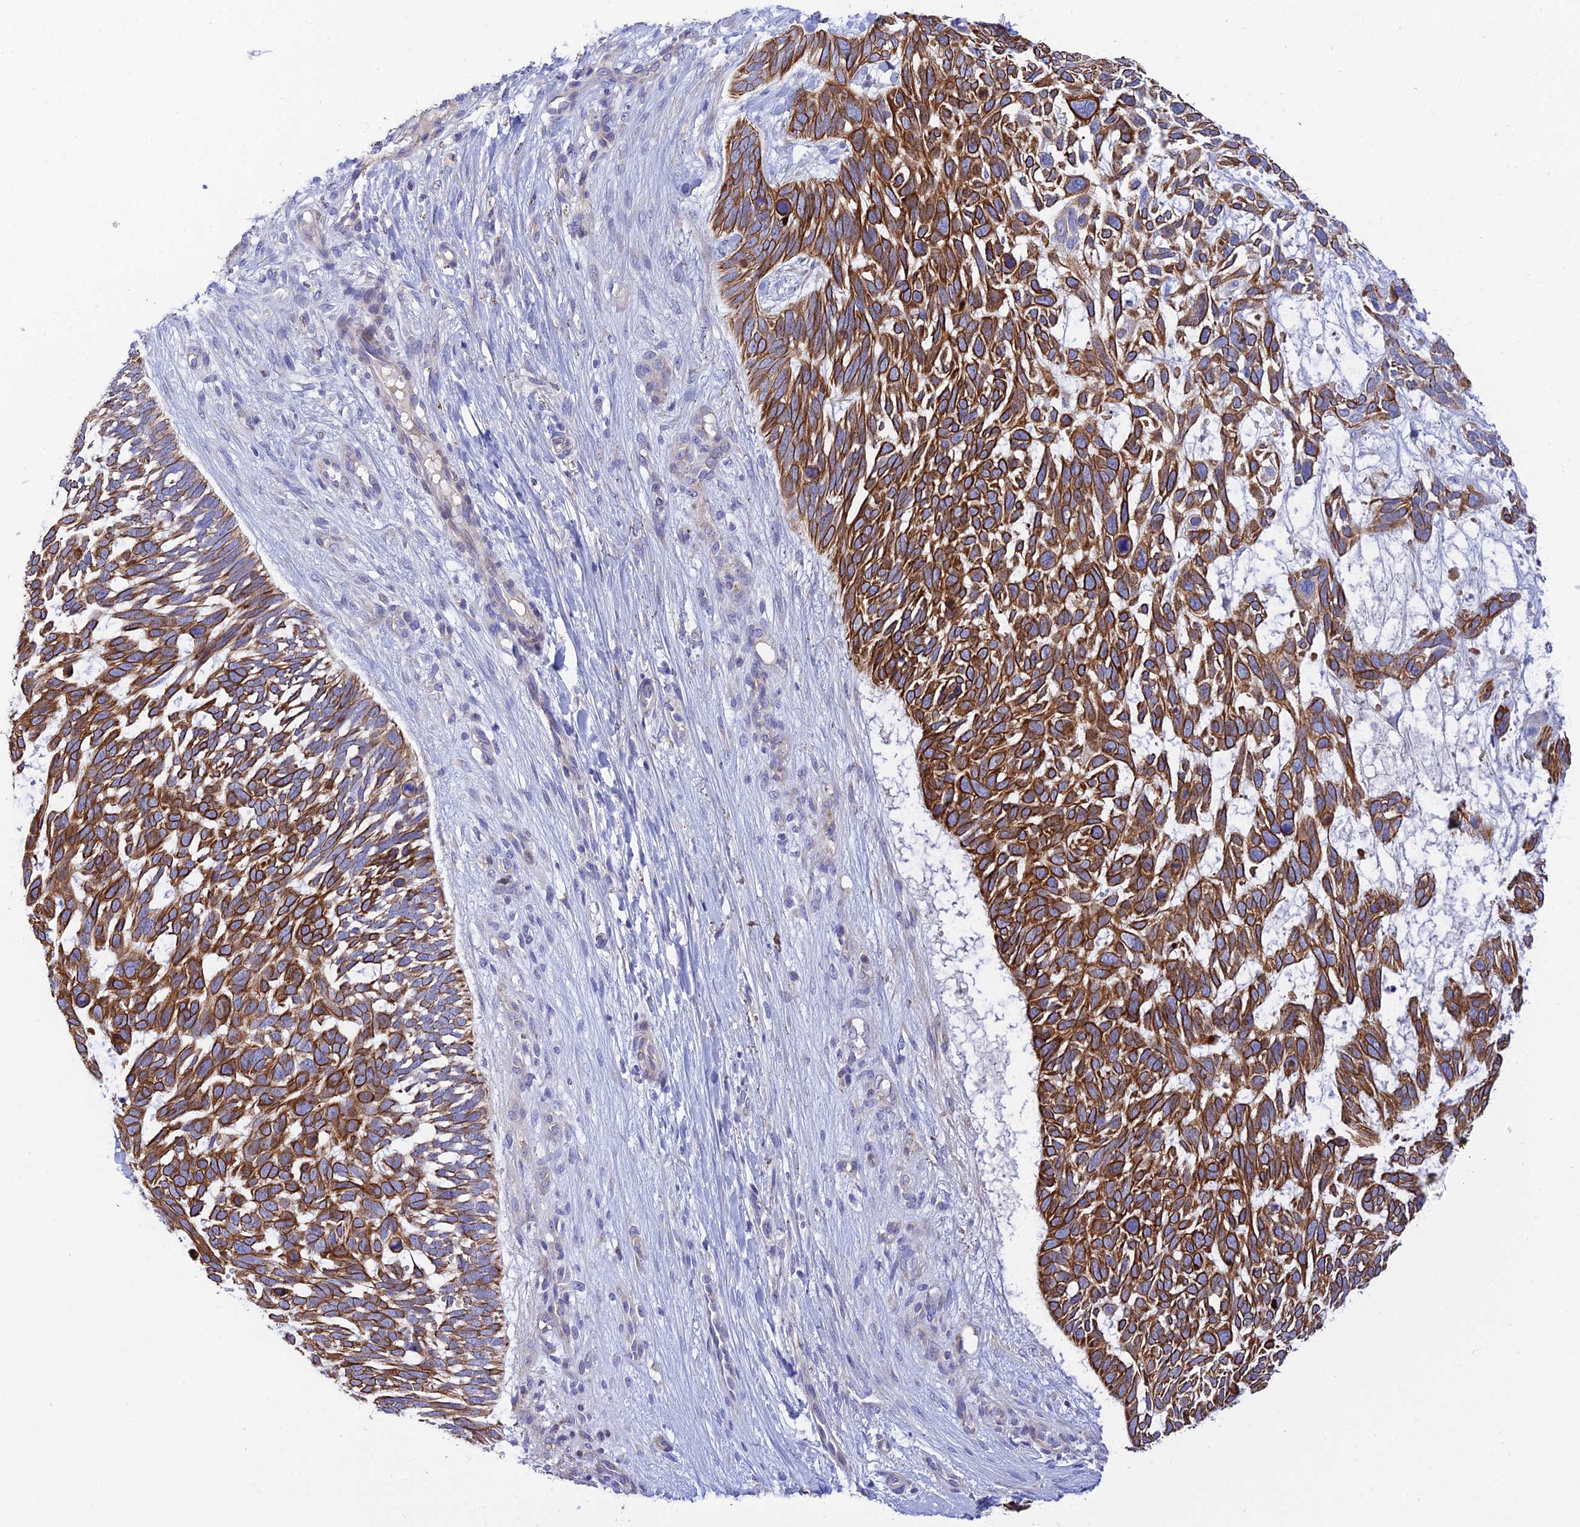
{"staining": {"intensity": "moderate", "quantity": ">75%", "location": "cytoplasmic/membranous"}, "tissue": "skin cancer", "cell_type": "Tumor cells", "image_type": "cancer", "snomed": [{"axis": "morphology", "description": "Basal cell carcinoma"}, {"axis": "topography", "description": "Skin"}], "caption": "Protein expression analysis of human skin cancer (basal cell carcinoma) reveals moderate cytoplasmic/membranous positivity in approximately >75% of tumor cells.", "gene": "CCDC157", "patient": {"sex": "male", "age": 88}}